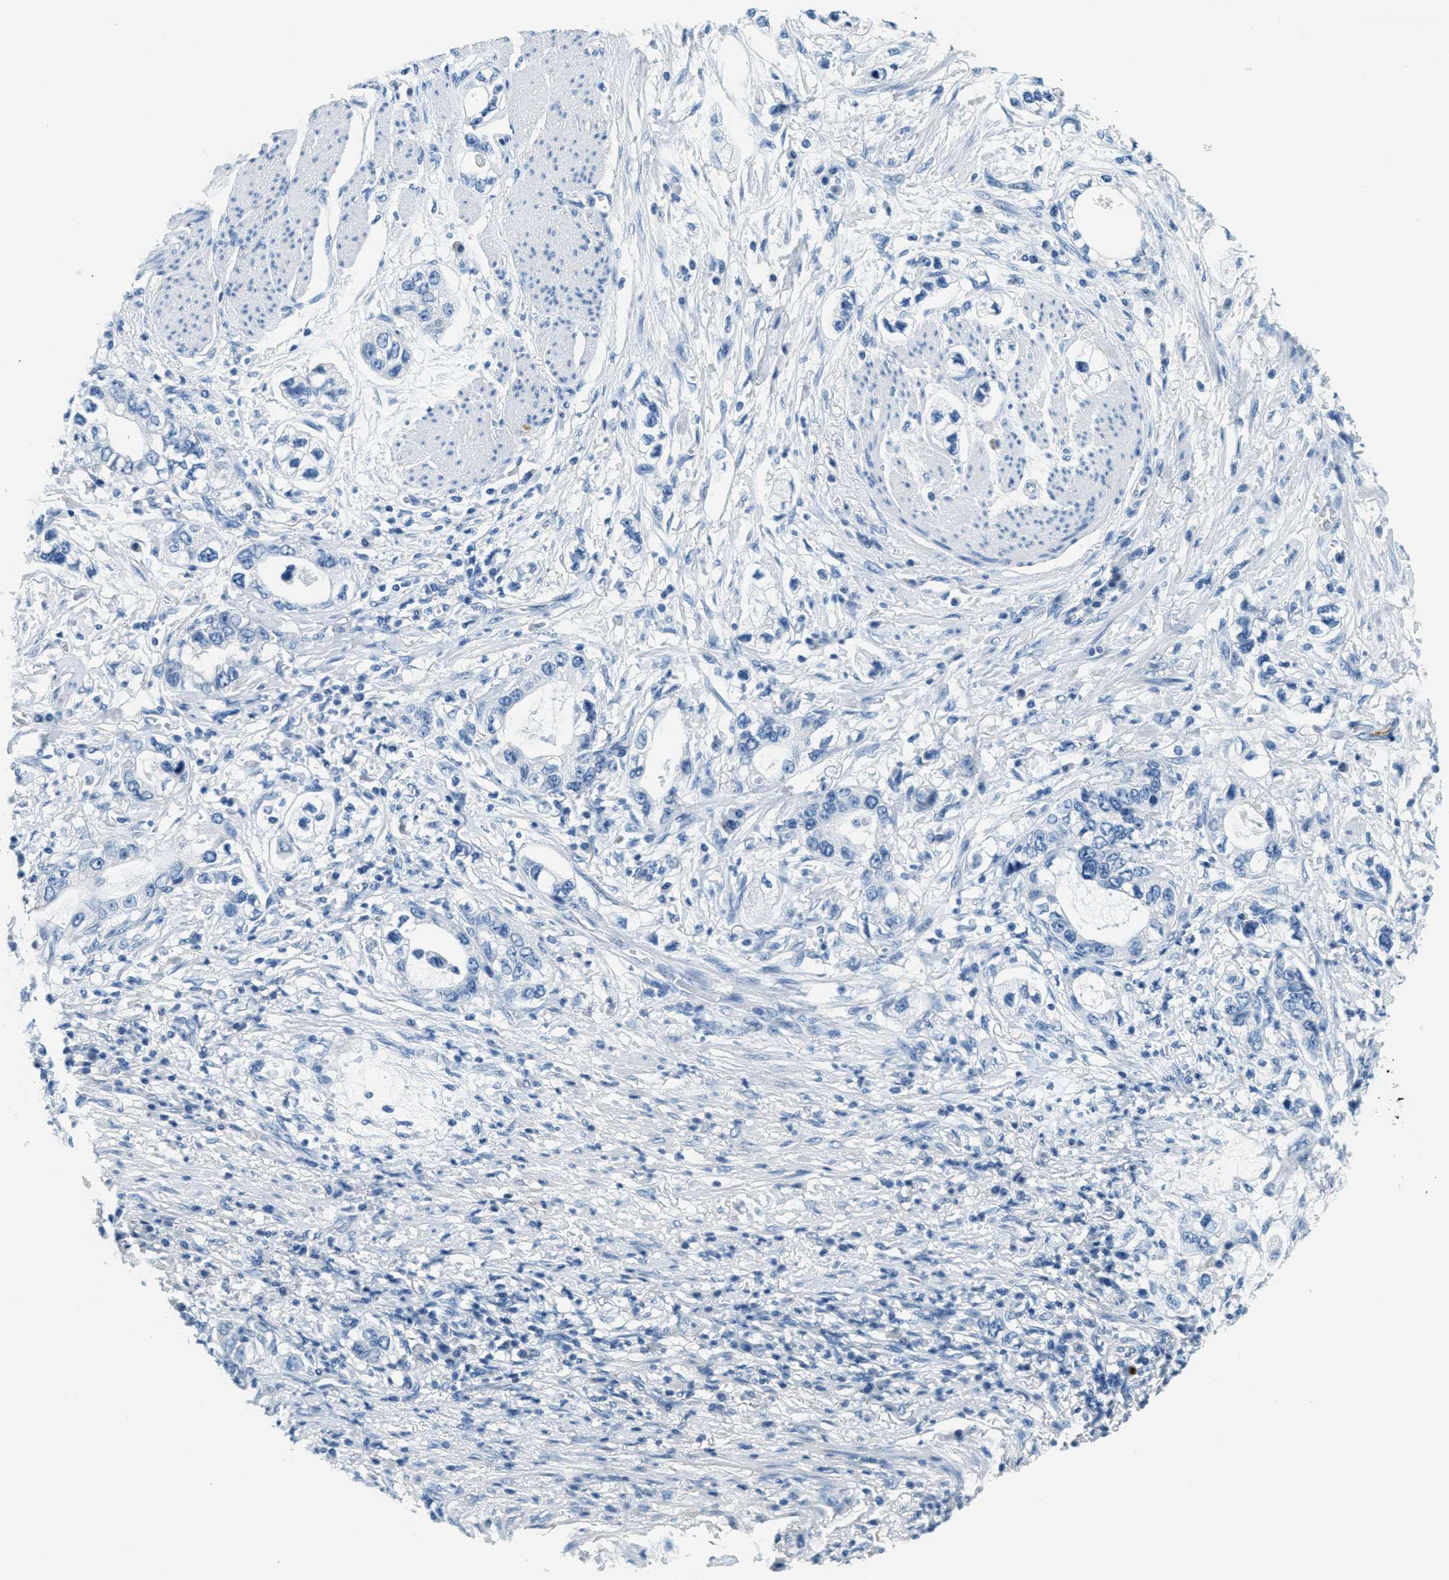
{"staining": {"intensity": "negative", "quantity": "none", "location": "none"}, "tissue": "stomach cancer", "cell_type": "Tumor cells", "image_type": "cancer", "snomed": [{"axis": "morphology", "description": "Adenocarcinoma, NOS"}, {"axis": "topography", "description": "Stomach, lower"}], "caption": "Immunohistochemistry micrograph of stomach cancer stained for a protein (brown), which displays no expression in tumor cells.", "gene": "A2M", "patient": {"sex": "female", "age": 93}}